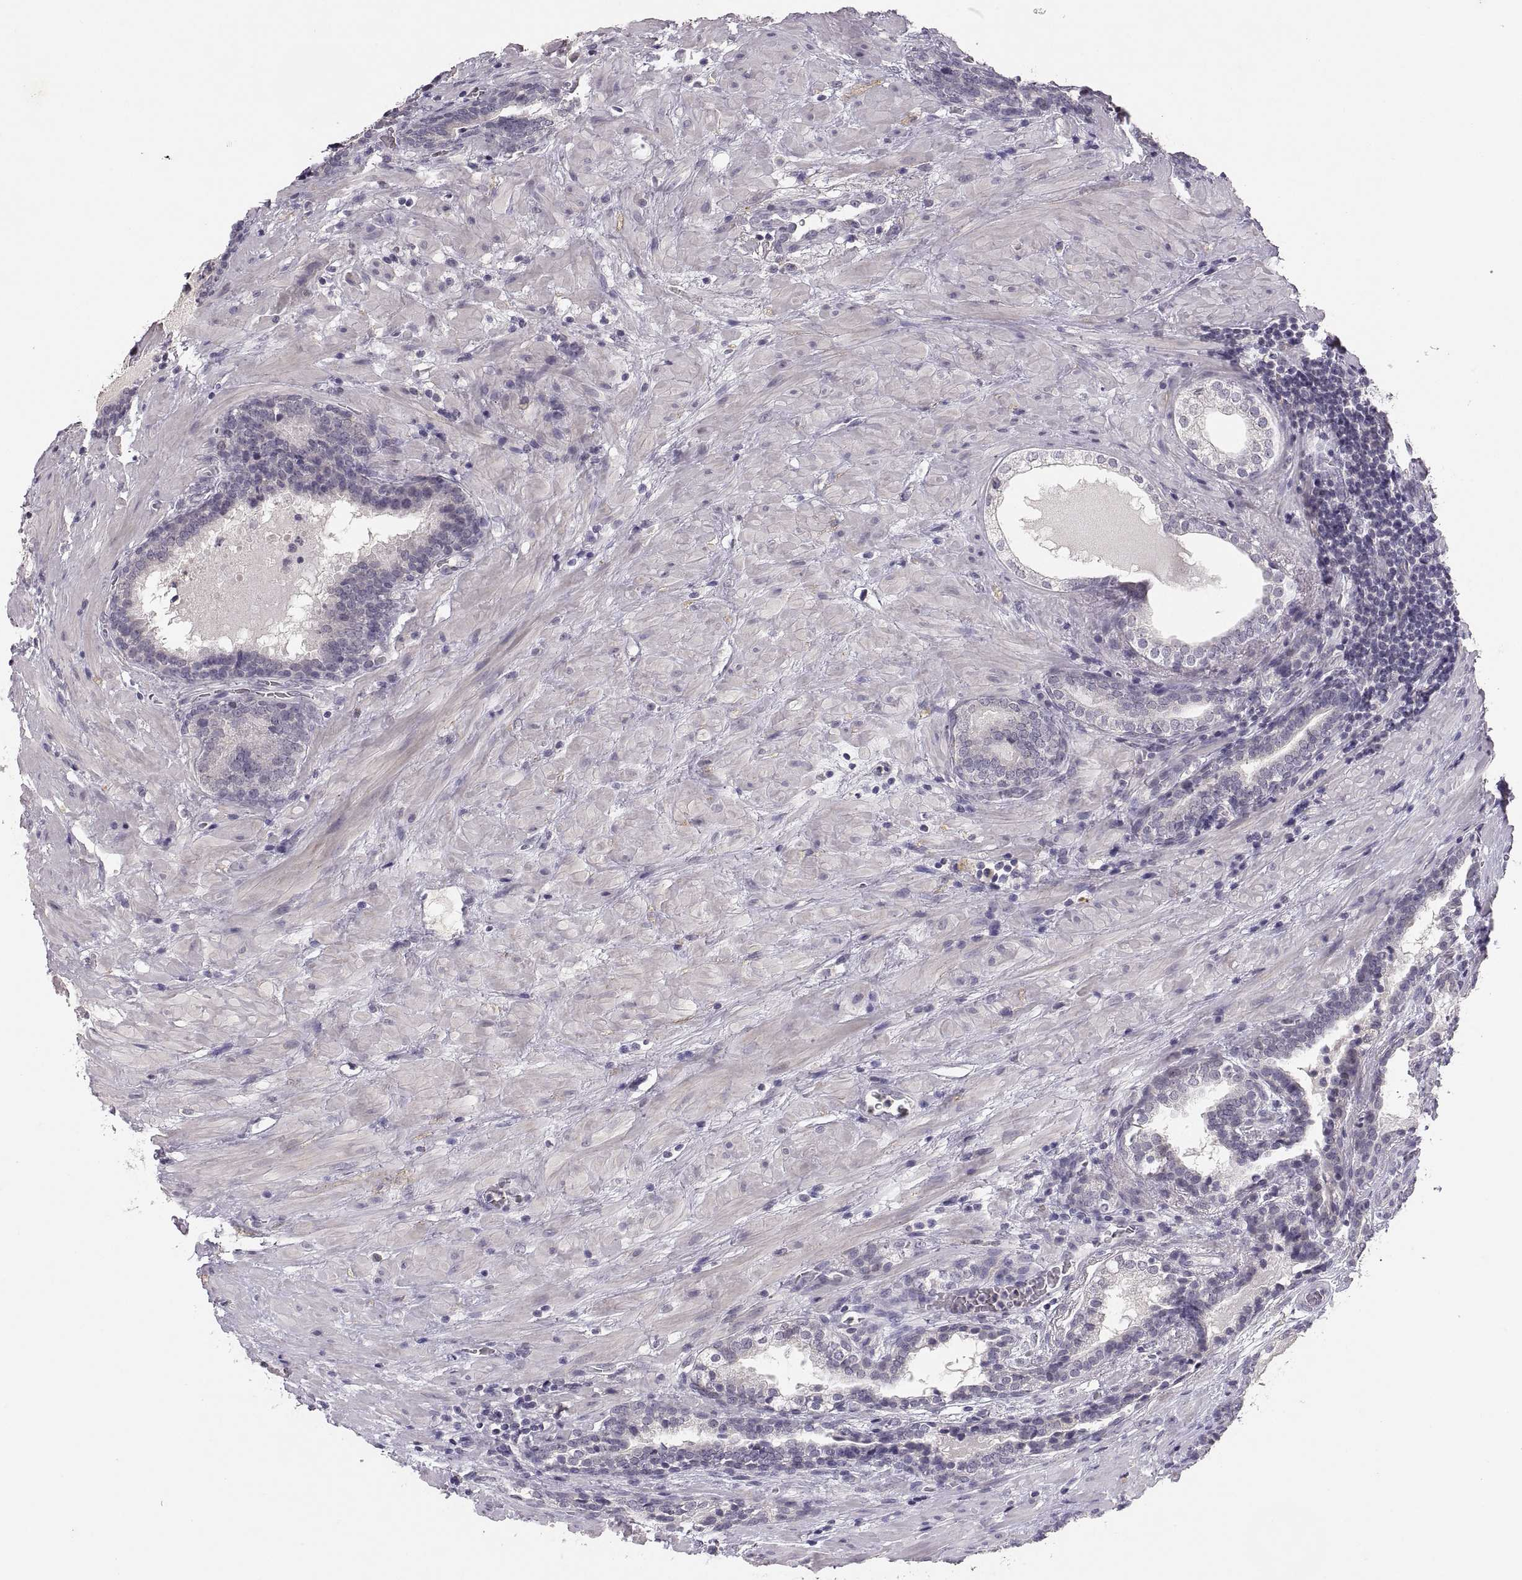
{"staining": {"intensity": "negative", "quantity": "none", "location": "none"}, "tissue": "prostate cancer", "cell_type": "Tumor cells", "image_type": "cancer", "snomed": [{"axis": "morphology", "description": "Adenocarcinoma, NOS"}, {"axis": "topography", "description": "Prostate and seminal vesicle, NOS"}], "caption": "An immunohistochemistry (IHC) micrograph of prostate cancer is shown. There is no staining in tumor cells of prostate cancer.", "gene": "CDH2", "patient": {"sex": "male", "age": 63}}